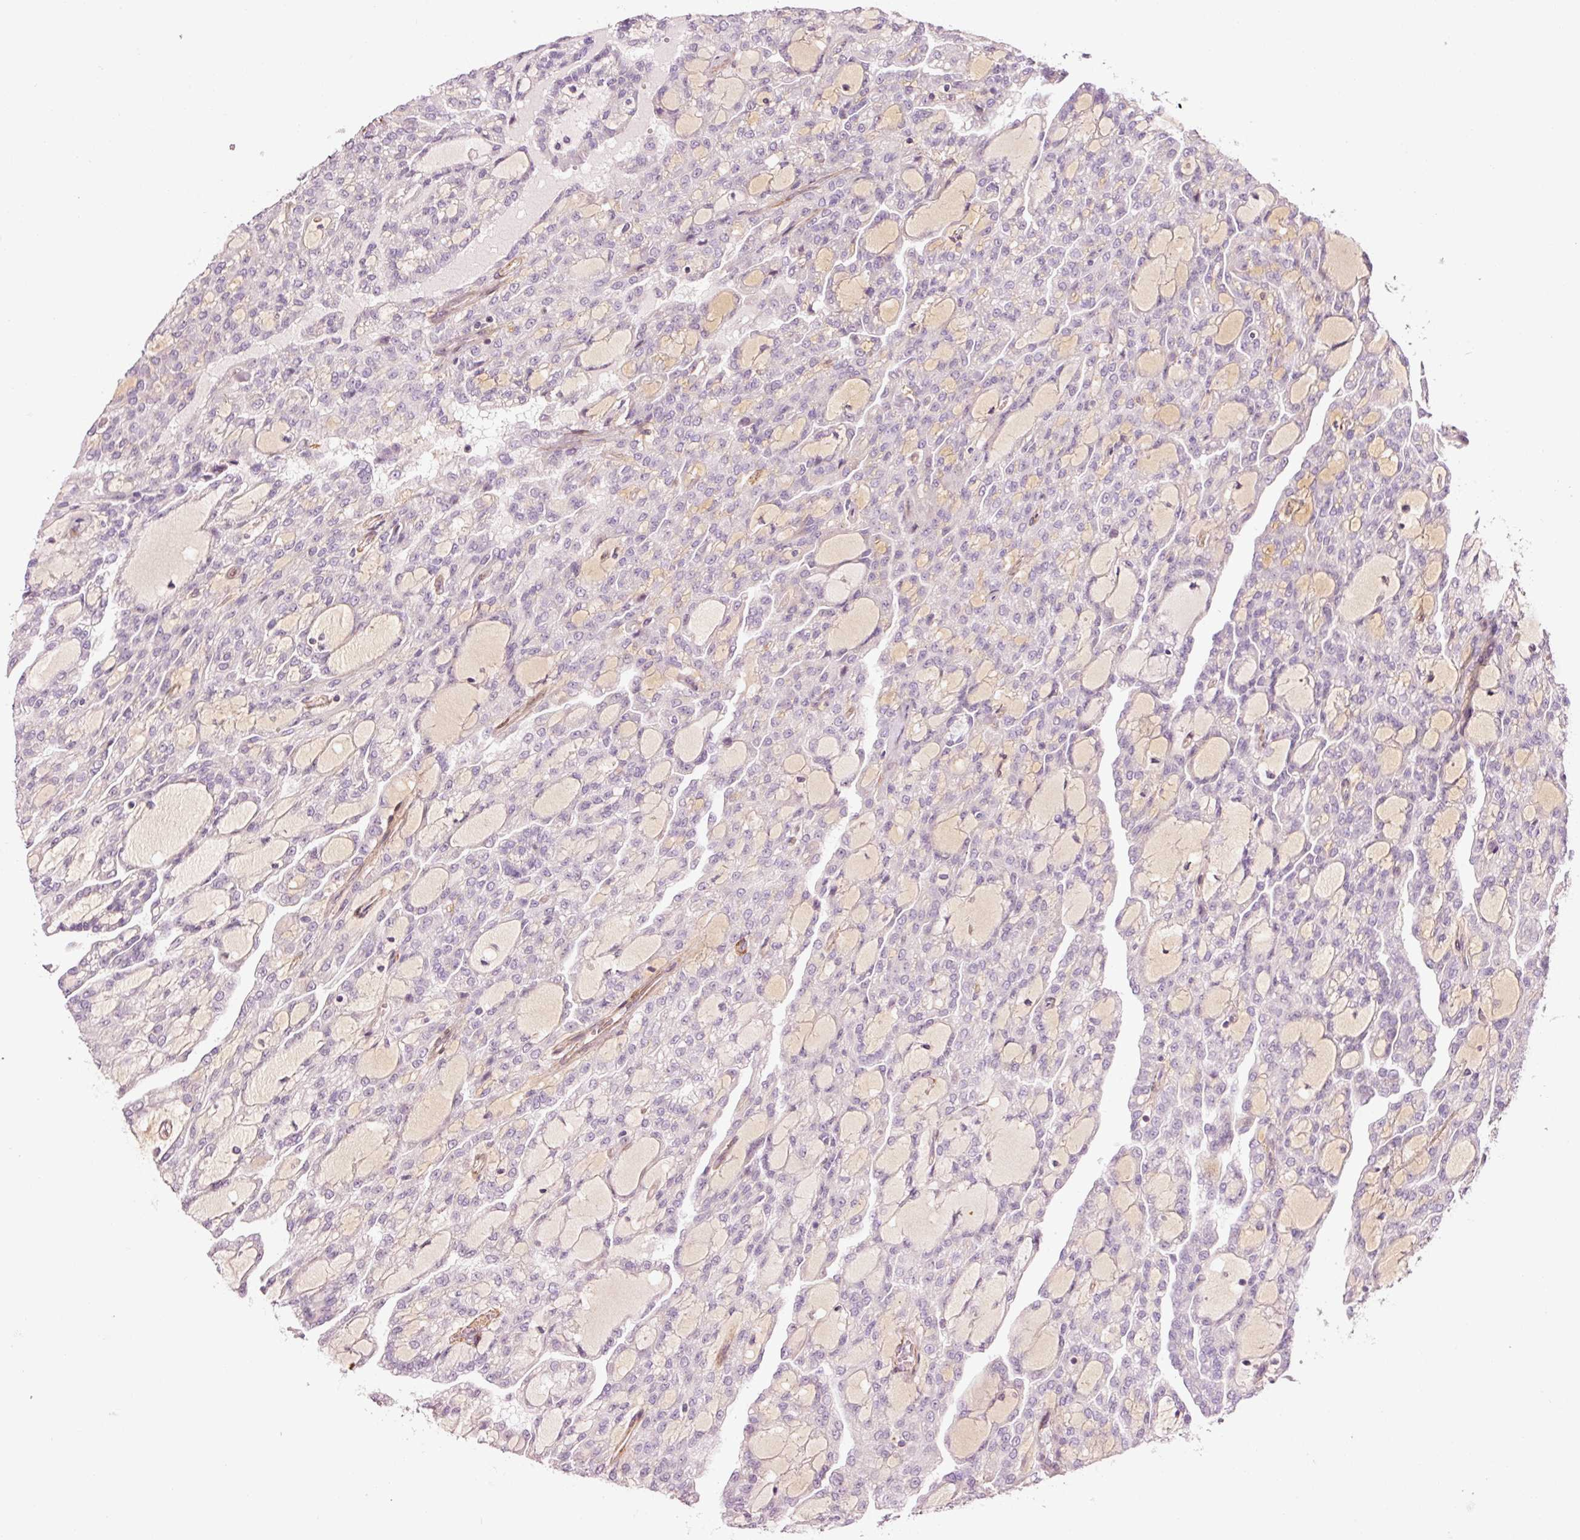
{"staining": {"intensity": "negative", "quantity": "none", "location": "none"}, "tissue": "renal cancer", "cell_type": "Tumor cells", "image_type": "cancer", "snomed": [{"axis": "morphology", "description": "Adenocarcinoma, NOS"}, {"axis": "topography", "description": "Kidney"}], "caption": "Renal adenocarcinoma stained for a protein using immunohistochemistry (IHC) shows no expression tumor cells.", "gene": "ANKRD20A1", "patient": {"sex": "male", "age": 63}}